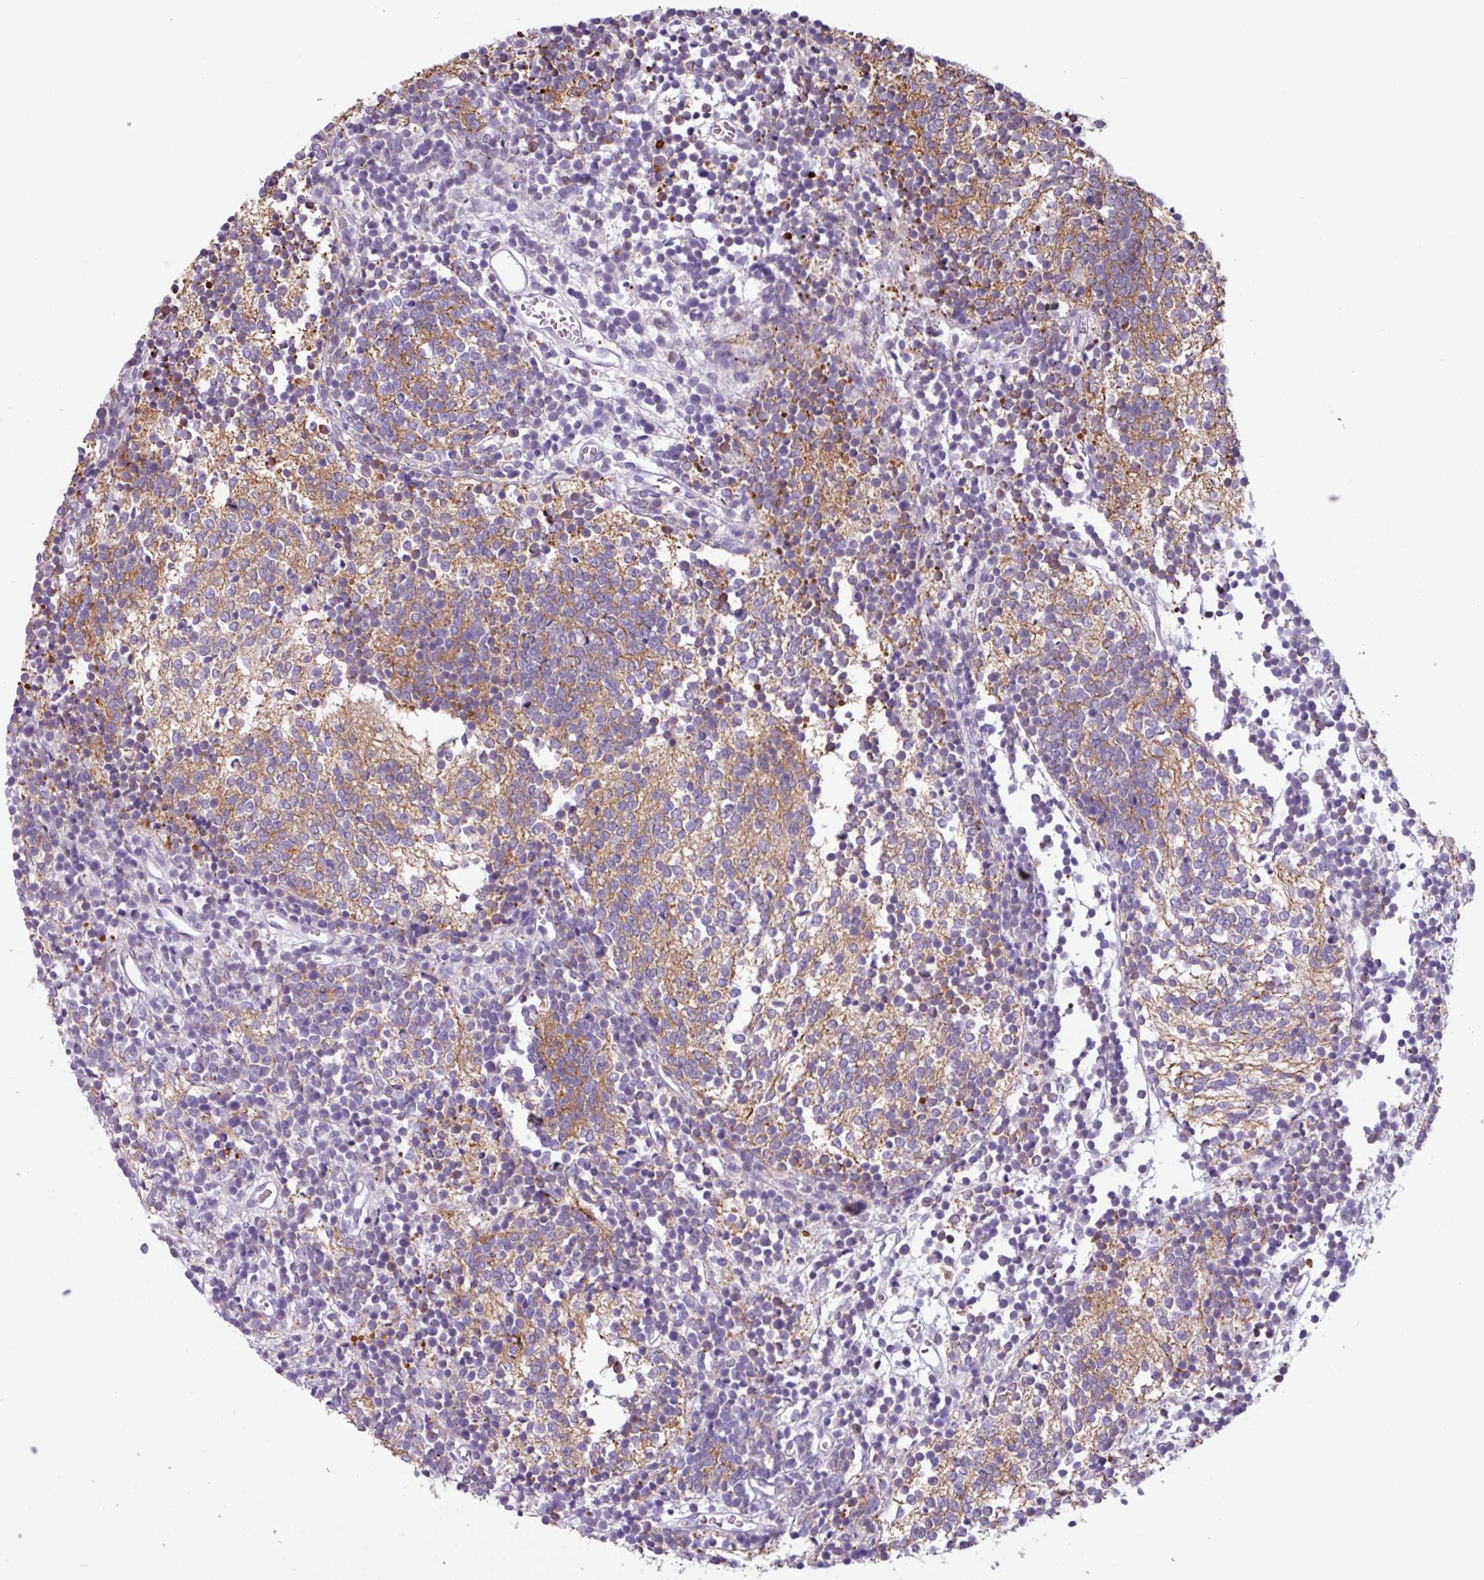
{"staining": {"intensity": "moderate", "quantity": "25%-75%", "location": "cytoplasmic/membranous"}, "tissue": "glioma", "cell_type": "Tumor cells", "image_type": "cancer", "snomed": [{"axis": "morphology", "description": "Glioma, malignant, Low grade"}, {"axis": "topography", "description": "Brain"}], "caption": "Glioma stained with a protein marker shows moderate staining in tumor cells.", "gene": "ADGRE1", "patient": {"sex": "female", "age": 1}}